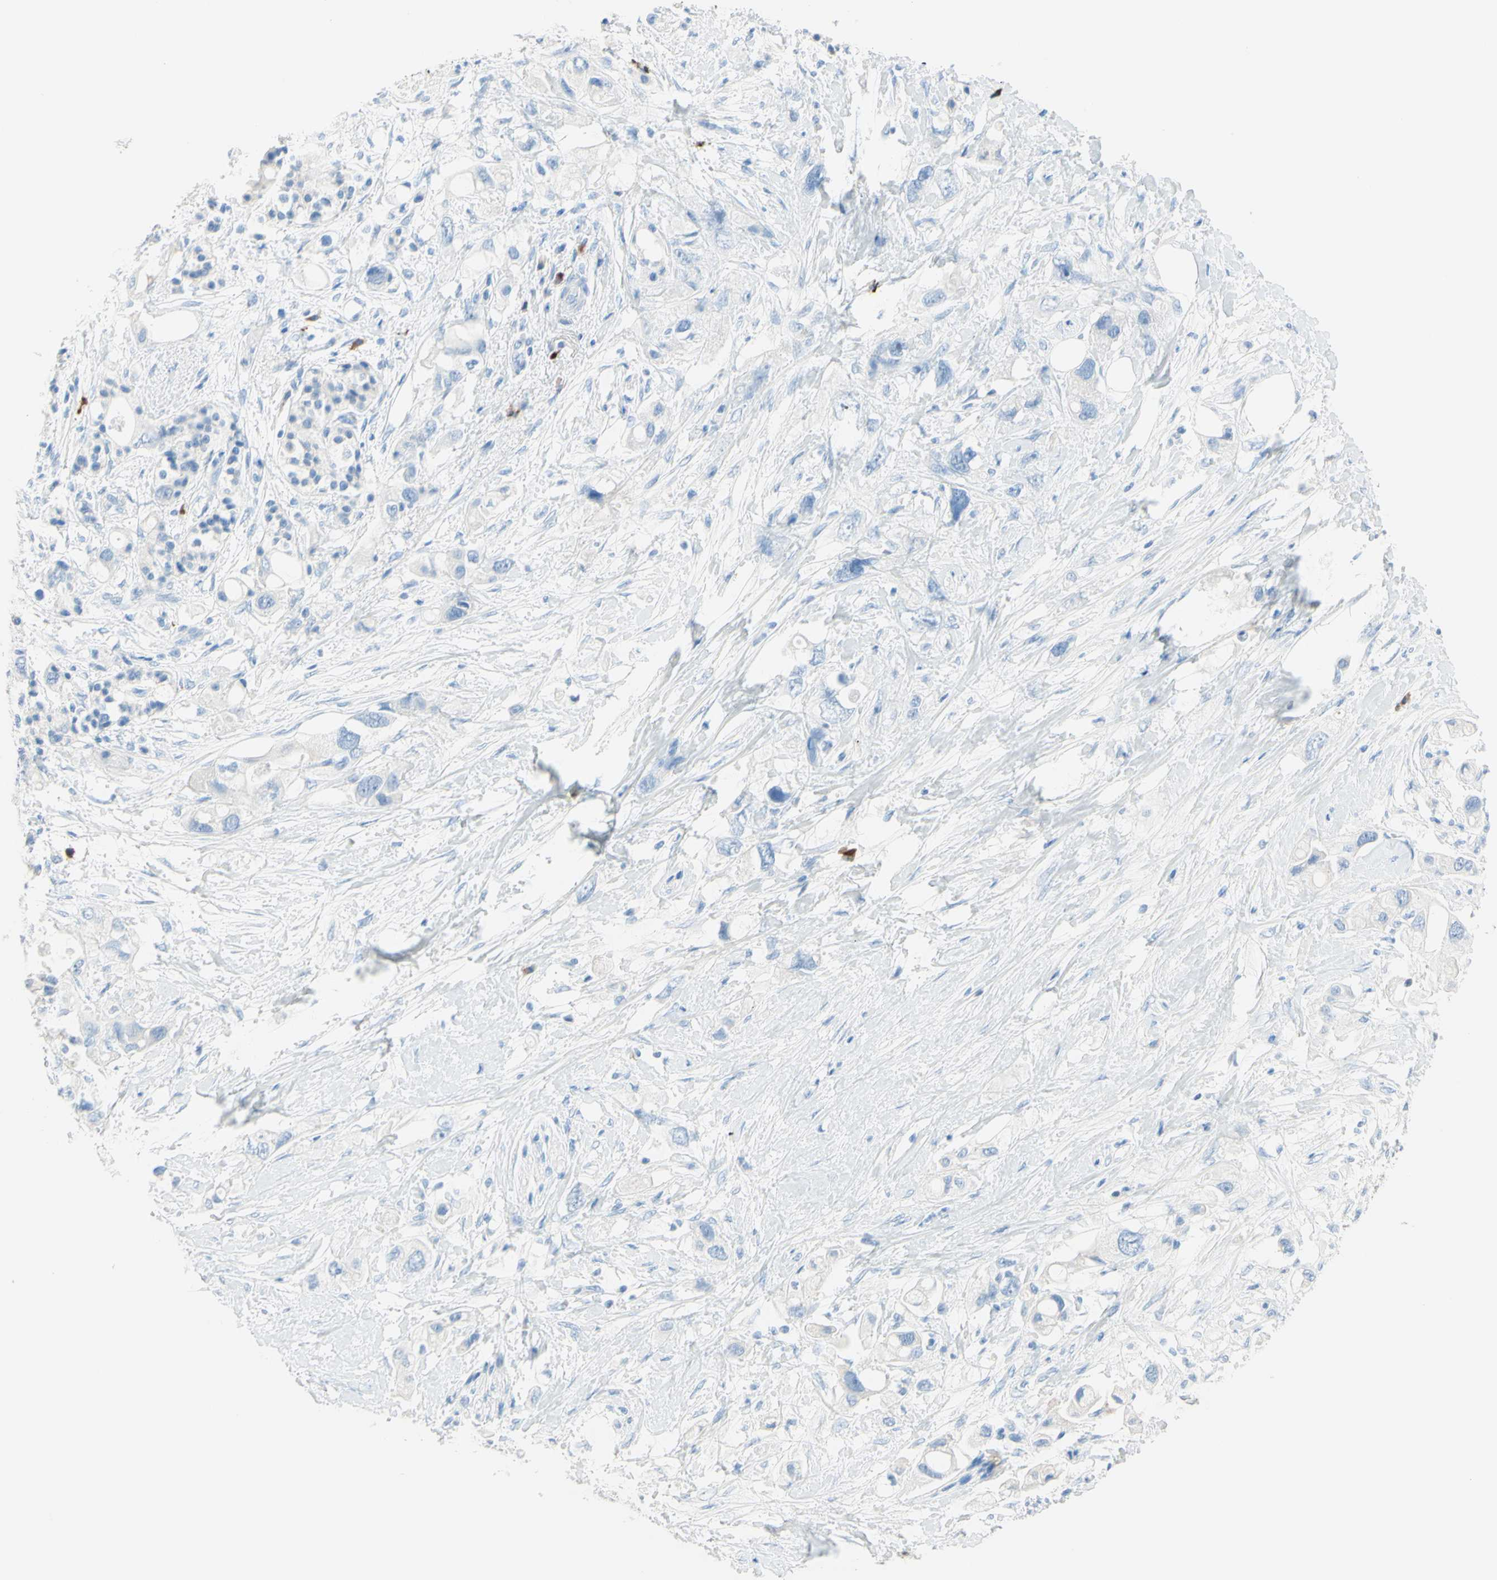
{"staining": {"intensity": "negative", "quantity": "none", "location": "none"}, "tissue": "pancreatic cancer", "cell_type": "Tumor cells", "image_type": "cancer", "snomed": [{"axis": "morphology", "description": "Adenocarcinoma, NOS"}, {"axis": "topography", "description": "Pancreas"}], "caption": "High power microscopy histopathology image of an immunohistochemistry (IHC) image of pancreatic cancer (adenocarcinoma), revealing no significant staining in tumor cells.", "gene": "IL6ST", "patient": {"sex": "female", "age": 56}}